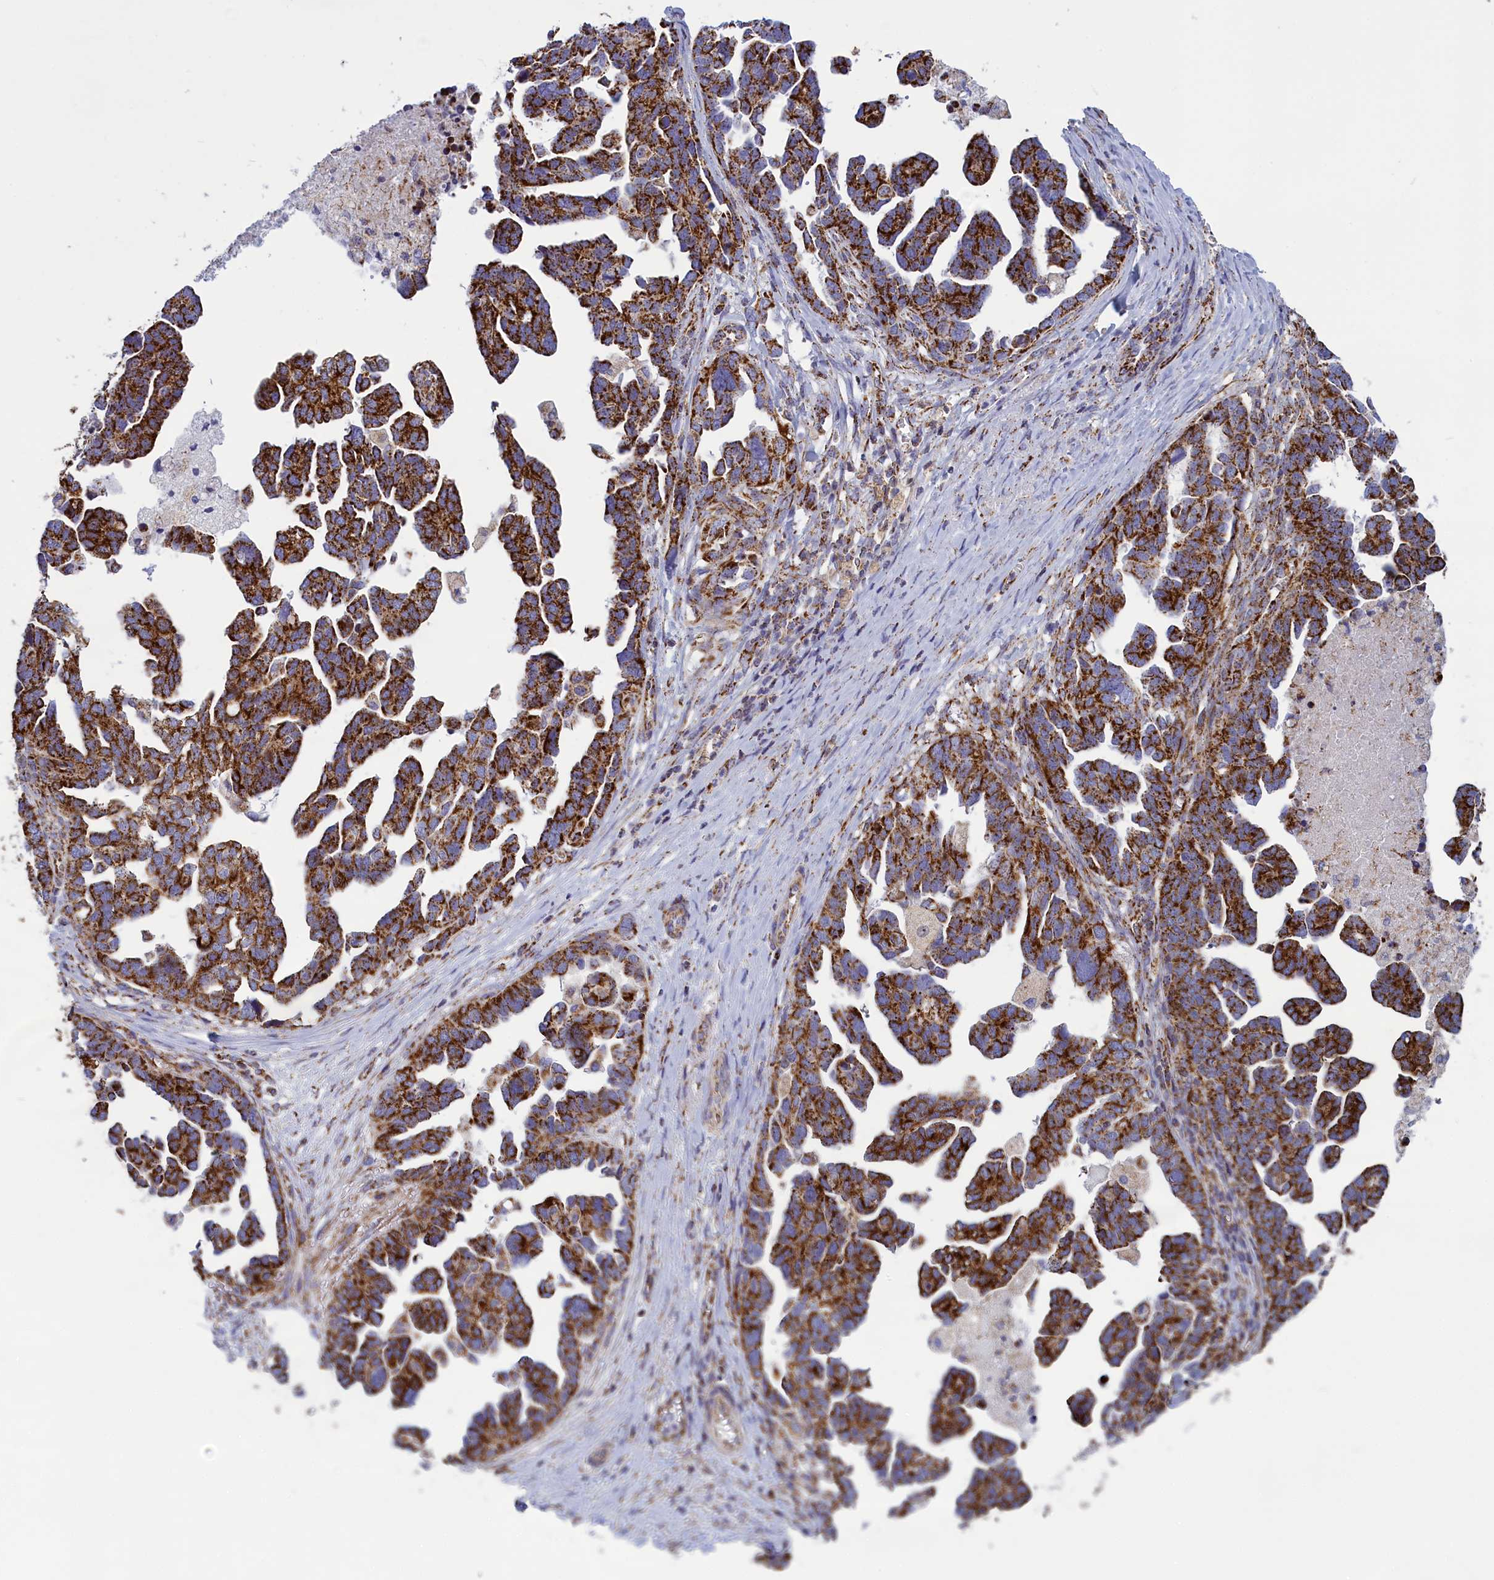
{"staining": {"intensity": "strong", "quantity": ">75%", "location": "cytoplasmic/membranous"}, "tissue": "ovarian cancer", "cell_type": "Tumor cells", "image_type": "cancer", "snomed": [{"axis": "morphology", "description": "Cystadenocarcinoma, serous, NOS"}, {"axis": "topography", "description": "Ovary"}], "caption": "Strong cytoplasmic/membranous protein expression is appreciated in about >75% of tumor cells in ovarian cancer.", "gene": "ISOC2", "patient": {"sex": "female", "age": 54}}